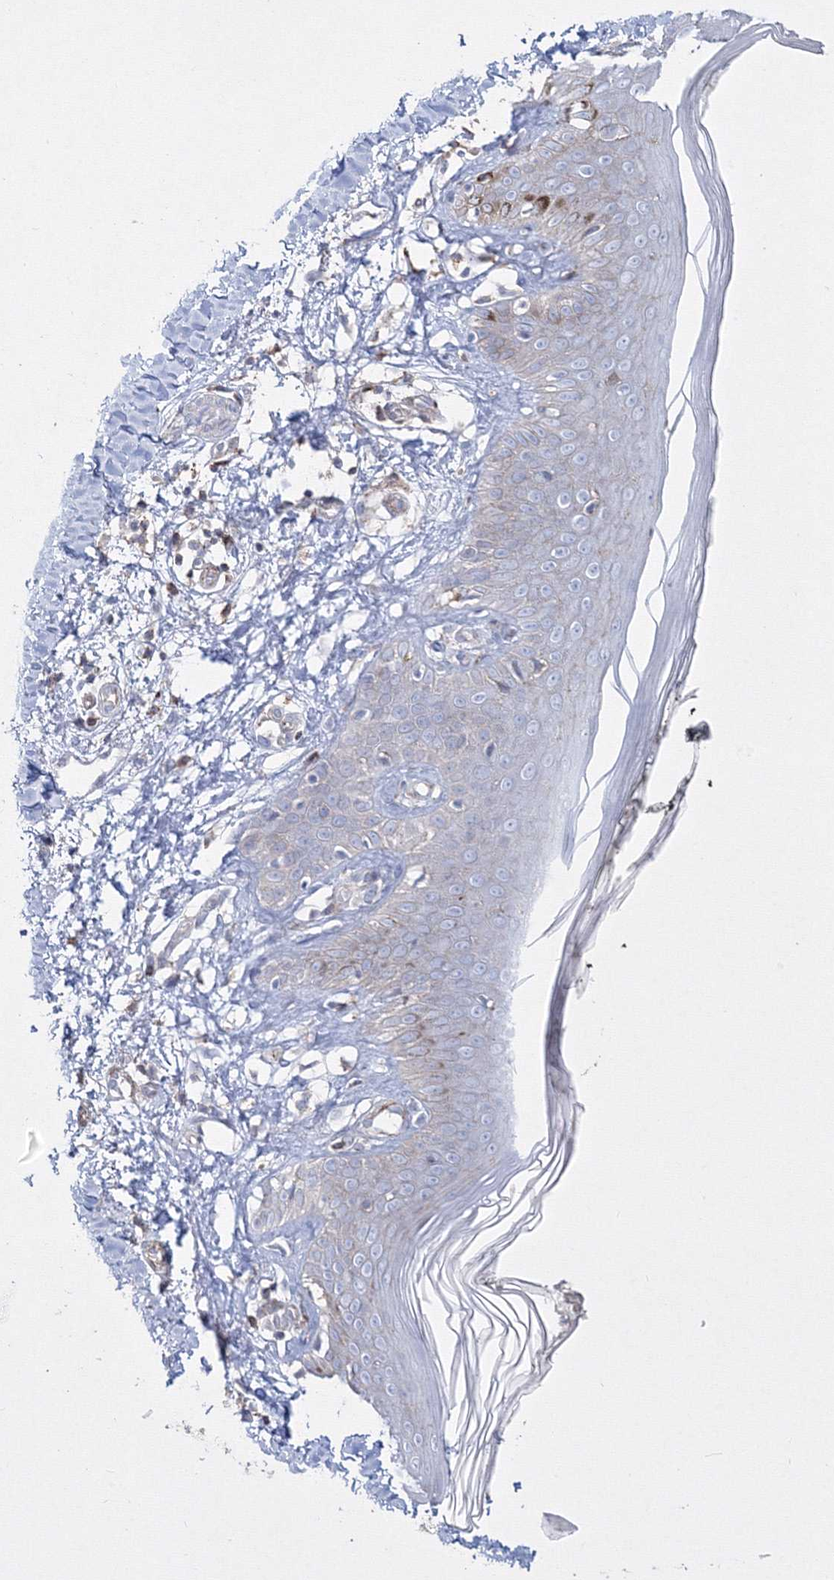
{"staining": {"intensity": "negative", "quantity": "none", "location": "none"}, "tissue": "skin", "cell_type": "Fibroblasts", "image_type": "normal", "snomed": [{"axis": "morphology", "description": "Normal tissue, NOS"}, {"axis": "topography", "description": "Skin"}], "caption": "The image demonstrates no staining of fibroblasts in unremarkable skin.", "gene": "GPR82", "patient": {"sex": "female", "age": 64}}